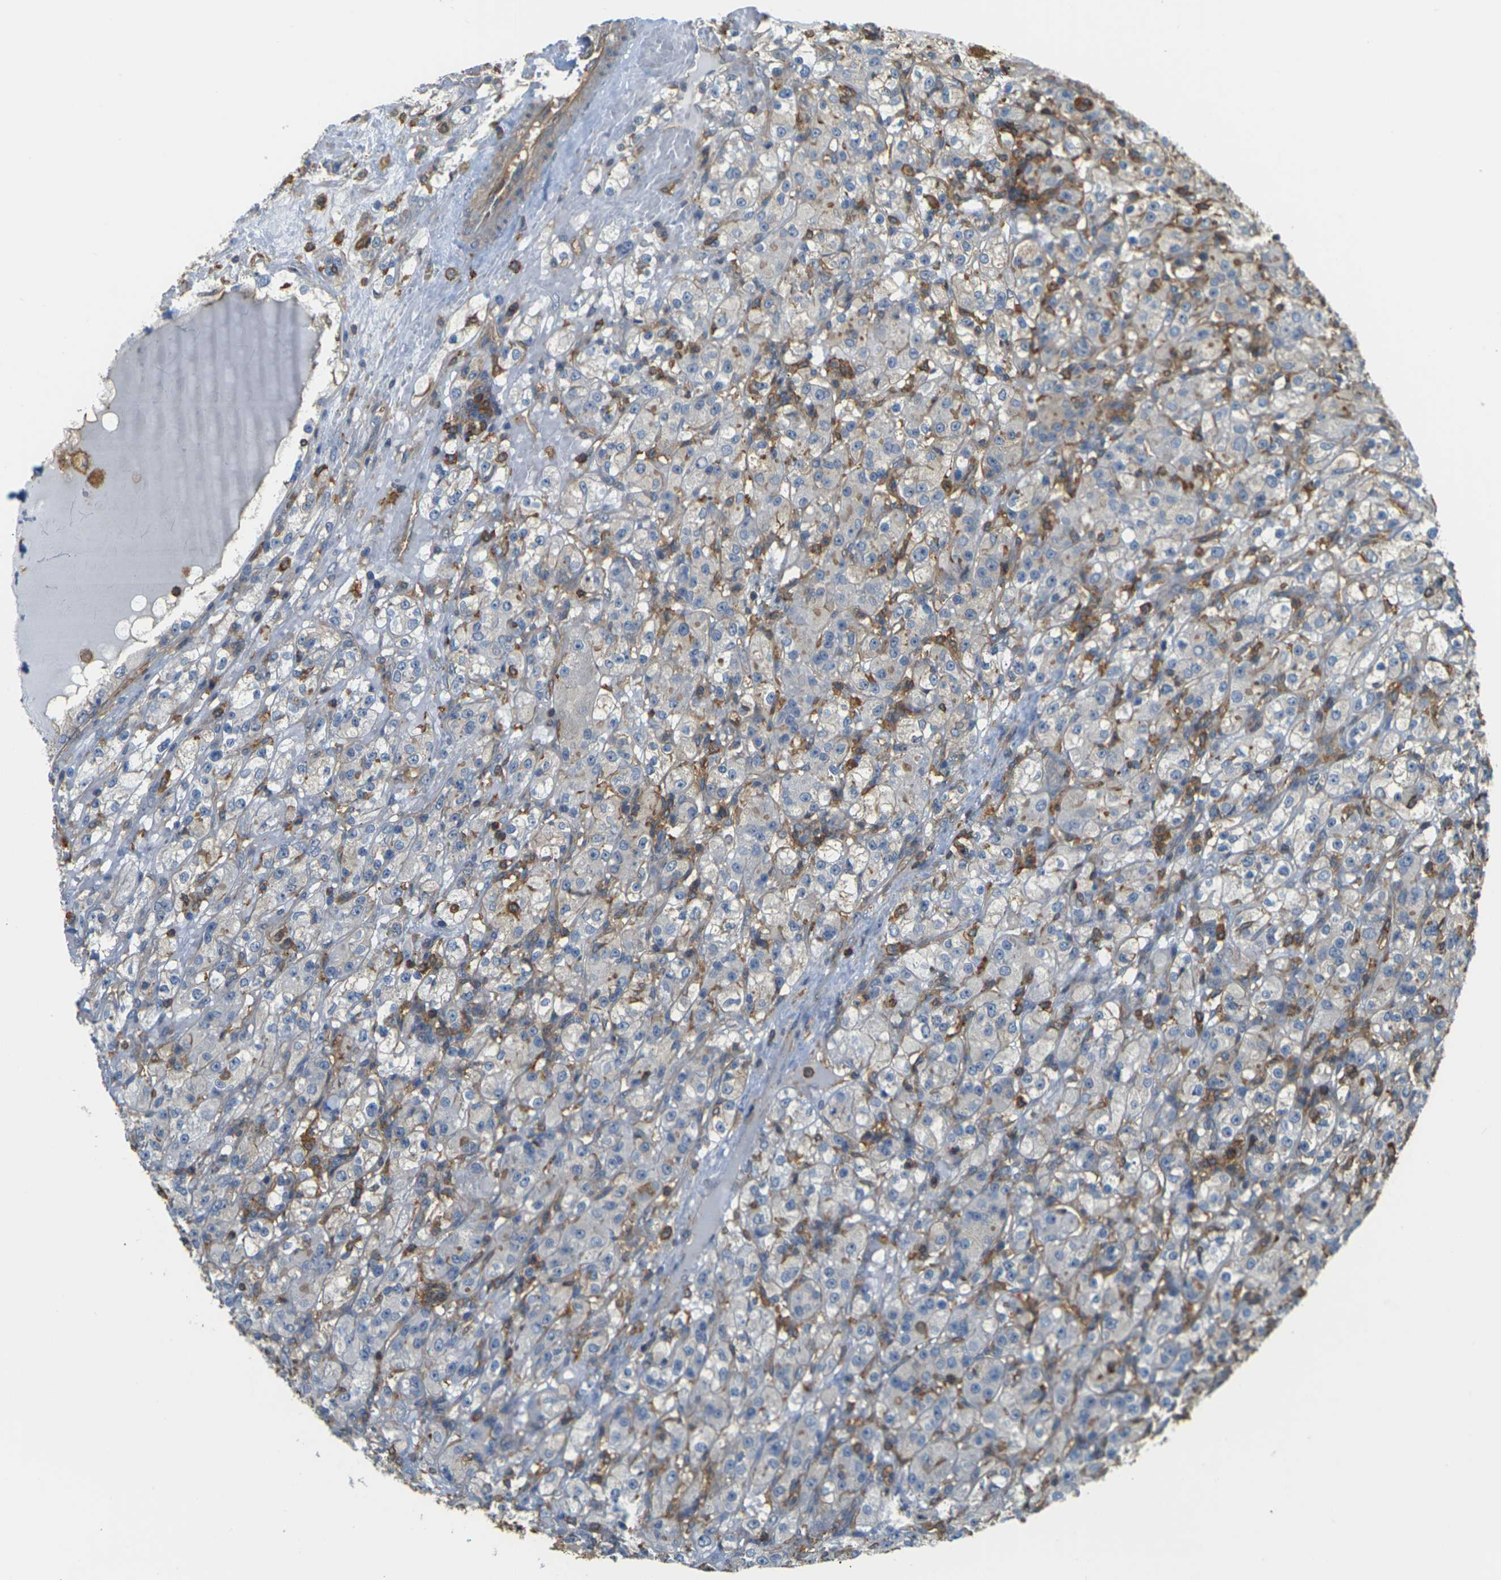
{"staining": {"intensity": "negative", "quantity": "none", "location": "none"}, "tissue": "renal cancer", "cell_type": "Tumor cells", "image_type": "cancer", "snomed": [{"axis": "morphology", "description": "Normal tissue, NOS"}, {"axis": "morphology", "description": "Adenocarcinoma, NOS"}, {"axis": "topography", "description": "Kidney"}], "caption": "Immunohistochemistry histopathology image of neoplastic tissue: human renal cancer (adenocarcinoma) stained with DAB exhibits no significant protein expression in tumor cells. (Brightfield microscopy of DAB (3,3'-diaminobenzidine) IHC at high magnification).", "gene": "IQGAP1", "patient": {"sex": "male", "age": 61}}